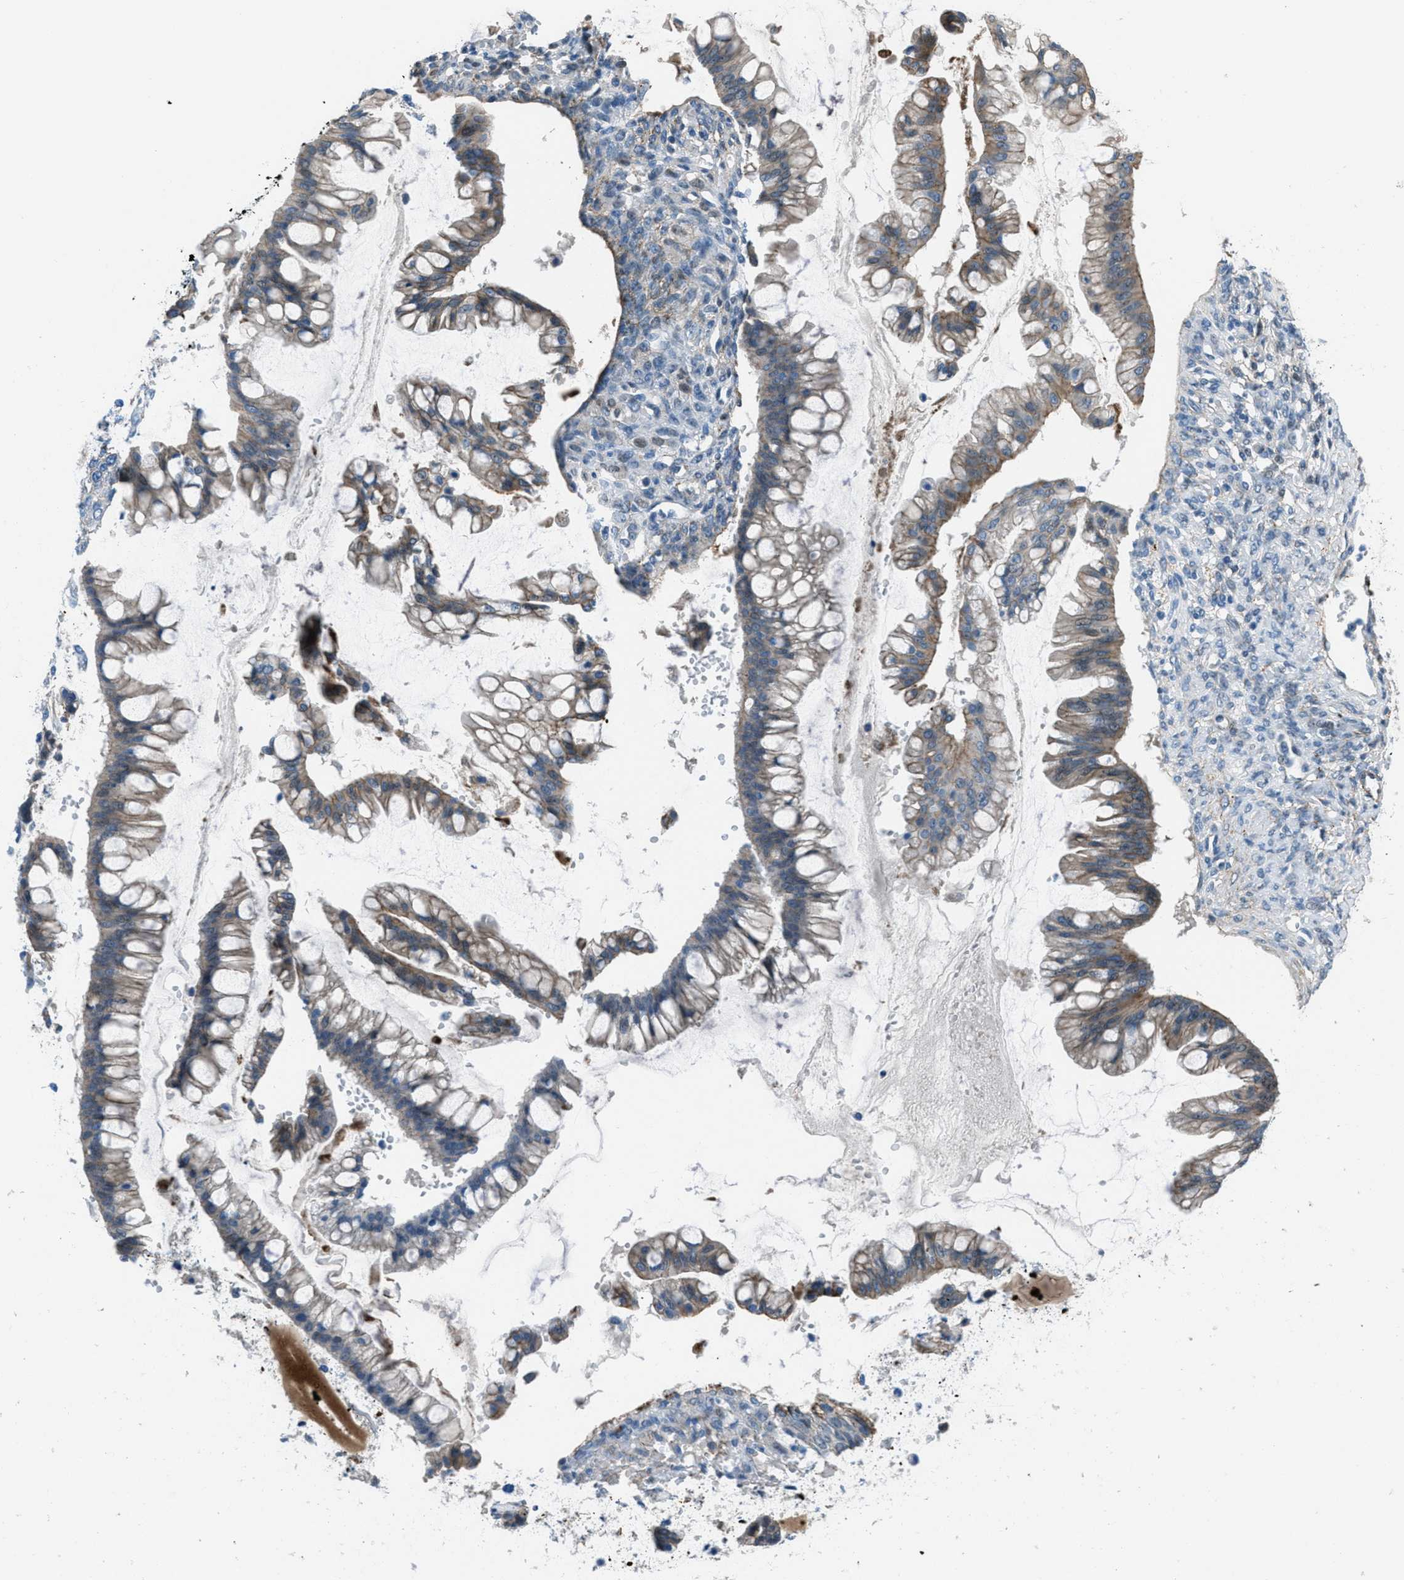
{"staining": {"intensity": "weak", "quantity": ">75%", "location": "cytoplasmic/membranous"}, "tissue": "ovarian cancer", "cell_type": "Tumor cells", "image_type": "cancer", "snomed": [{"axis": "morphology", "description": "Cystadenocarcinoma, mucinous, NOS"}, {"axis": "topography", "description": "Ovary"}], "caption": "Human ovarian mucinous cystadenocarcinoma stained with a protein marker displays weak staining in tumor cells.", "gene": "FBN1", "patient": {"sex": "female", "age": 73}}